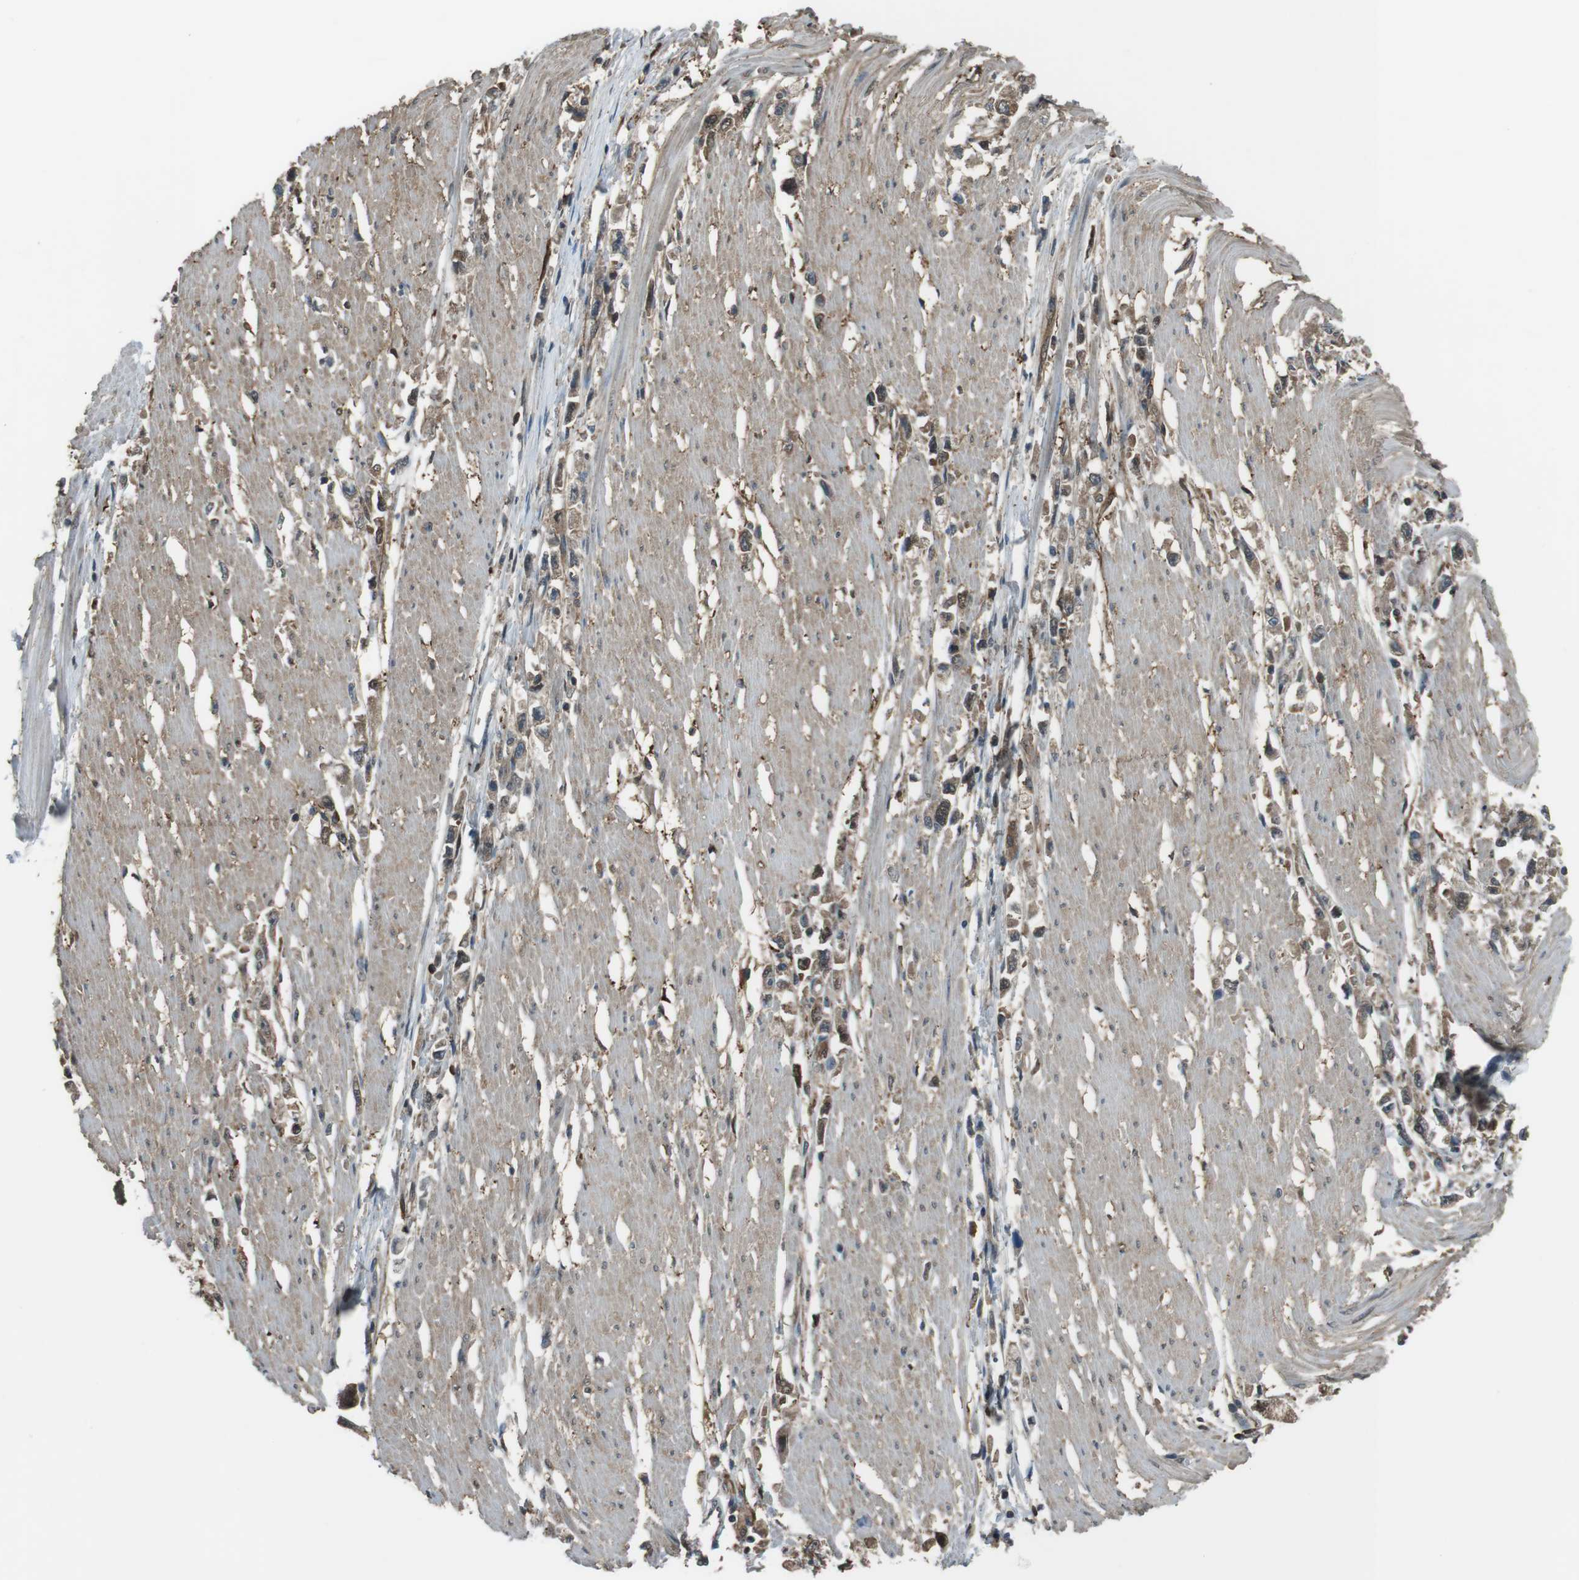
{"staining": {"intensity": "moderate", "quantity": ">75%", "location": "cytoplasmic/membranous,nuclear"}, "tissue": "stomach cancer", "cell_type": "Tumor cells", "image_type": "cancer", "snomed": [{"axis": "morphology", "description": "Adenocarcinoma, NOS"}, {"axis": "topography", "description": "Stomach"}], "caption": "Stomach adenocarcinoma tissue reveals moderate cytoplasmic/membranous and nuclear positivity in about >75% of tumor cells", "gene": "TWSG1", "patient": {"sex": "female", "age": 59}}